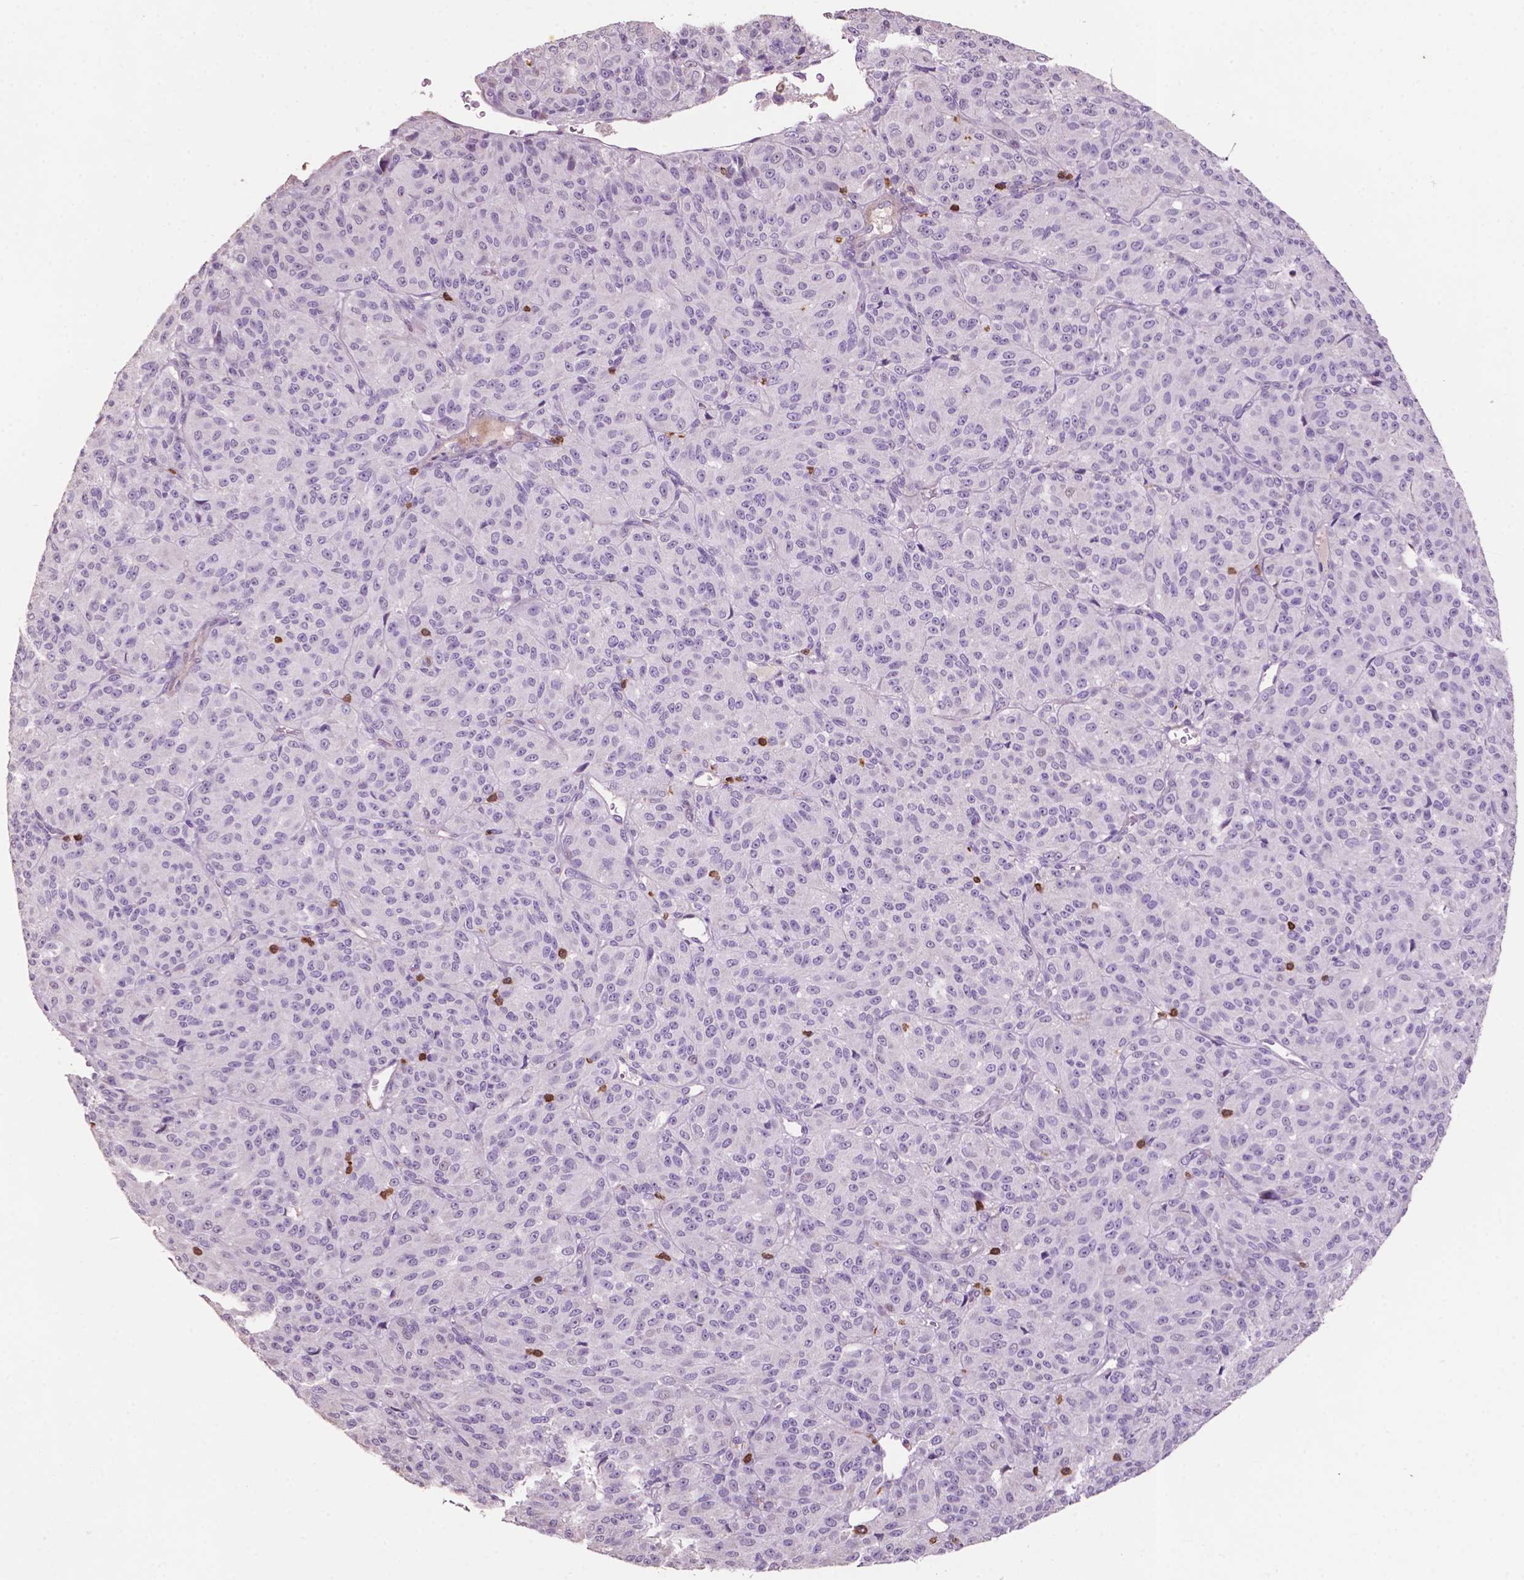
{"staining": {"intensity": "negative", "quantity": "none", "location": "none"}, "tissue": "melanoma", "cell_type": "Tumor cells", "image_type": "cancer", "snomed": [{"axis": "morphology", "description": "Malignant melanoma, Metastatic site"}, {"axis": "topography", "description": "Brain"}], "caption": "There is no significant positivity in tumor cells of melanoma.", "gene": "TBC1D10C", "patient": {"sex": "female", "age": 56}}